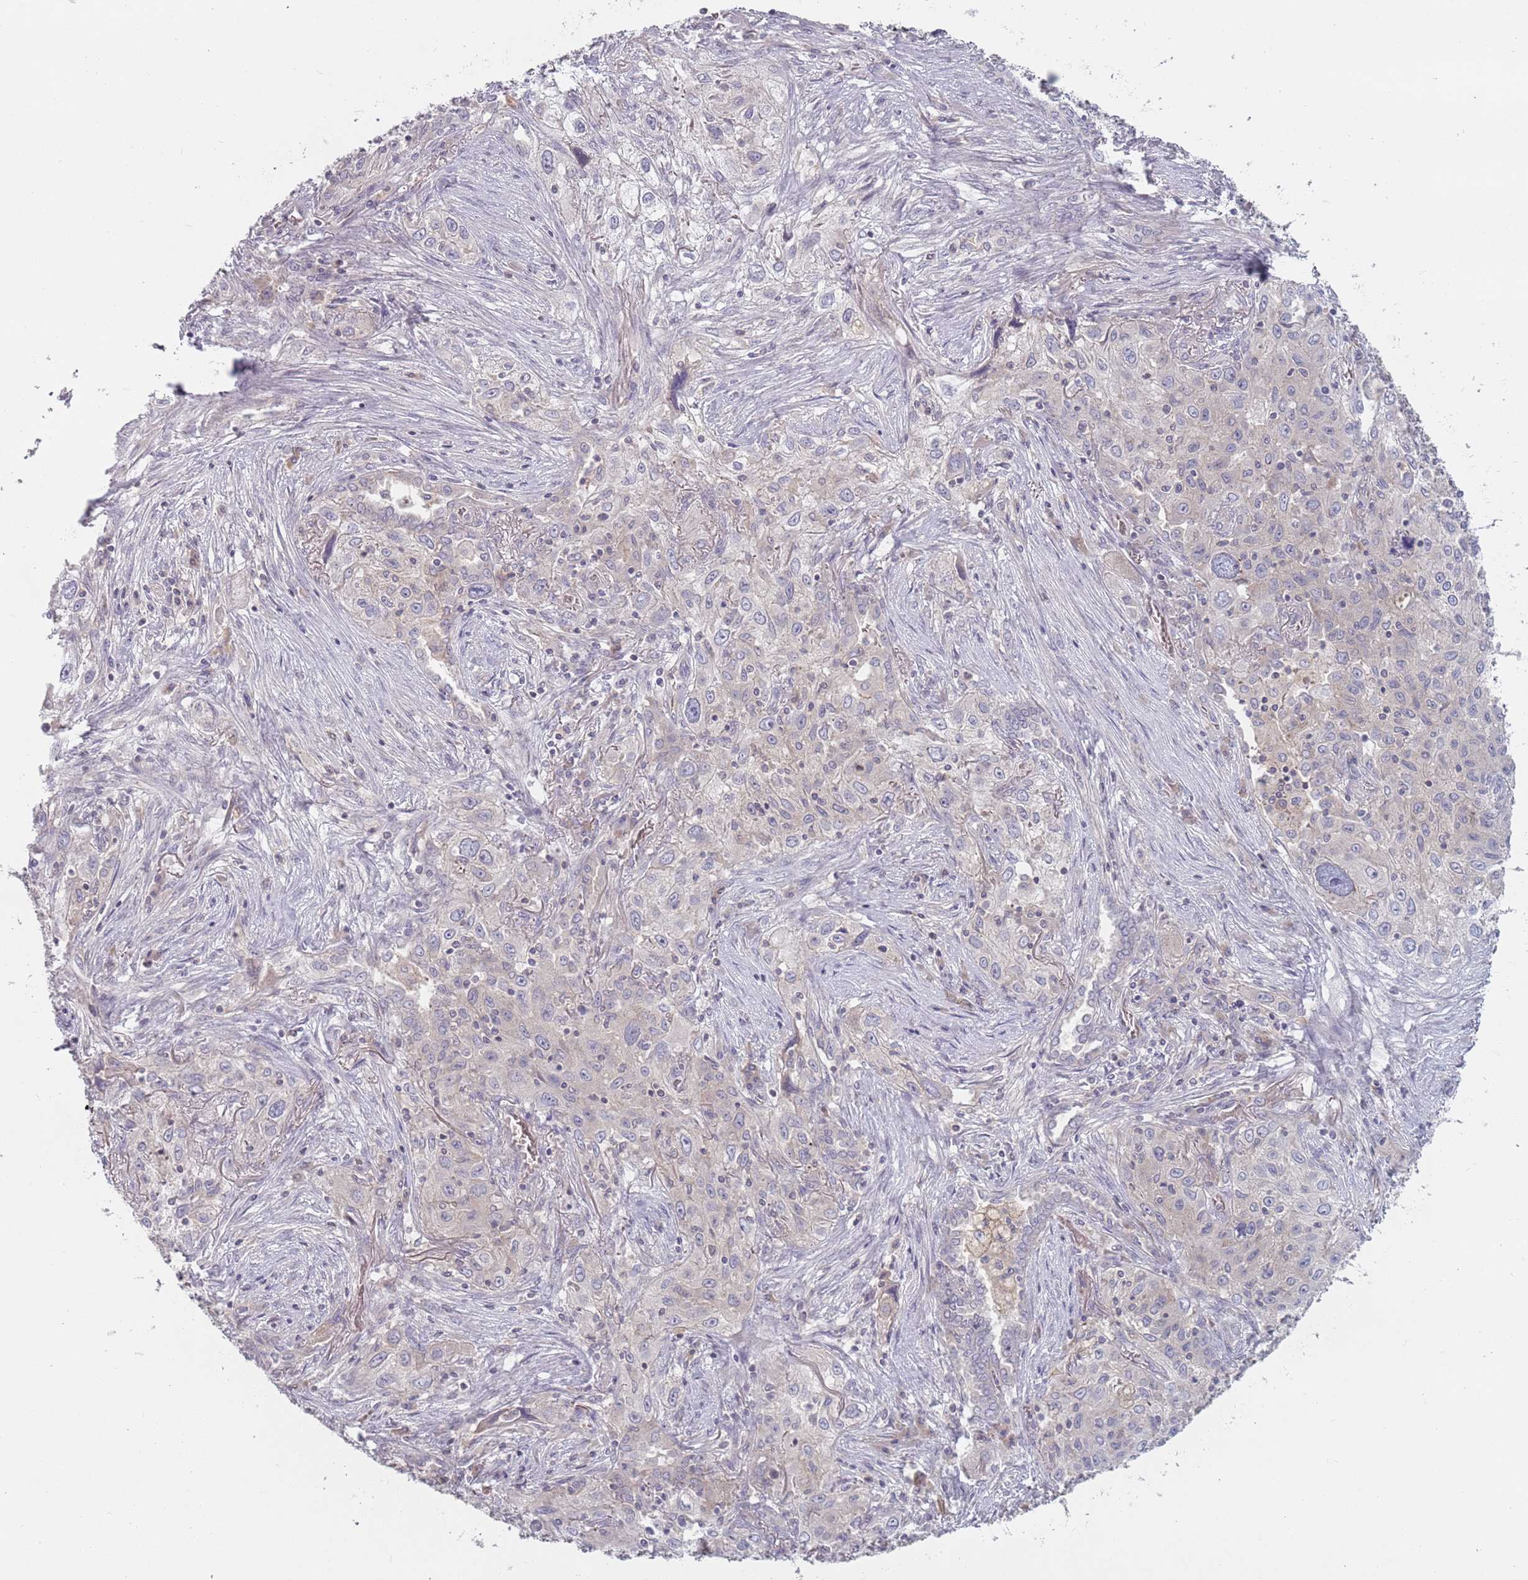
{"staining": {"intensity": "negative", "quantity": "none", "location": "none"}, "tissue": "lung cancer", "cell_type": "Tumor cells", "image_type": "cancer", "snomed": [{"axis": "morphology", "description": "Squamous cell carcinoma, NOS"}, {"axis": "topography", "description": "Lung"}], "caption": "High power microscopy histopathology image of an IHC photomicrograph of squamous cell carcinoma (lung), revealing no significant staining in tumor cells. Nuclei are stained in blue.", "gene": "ASB13", "patient": {"sex": "female", "age": 69}}